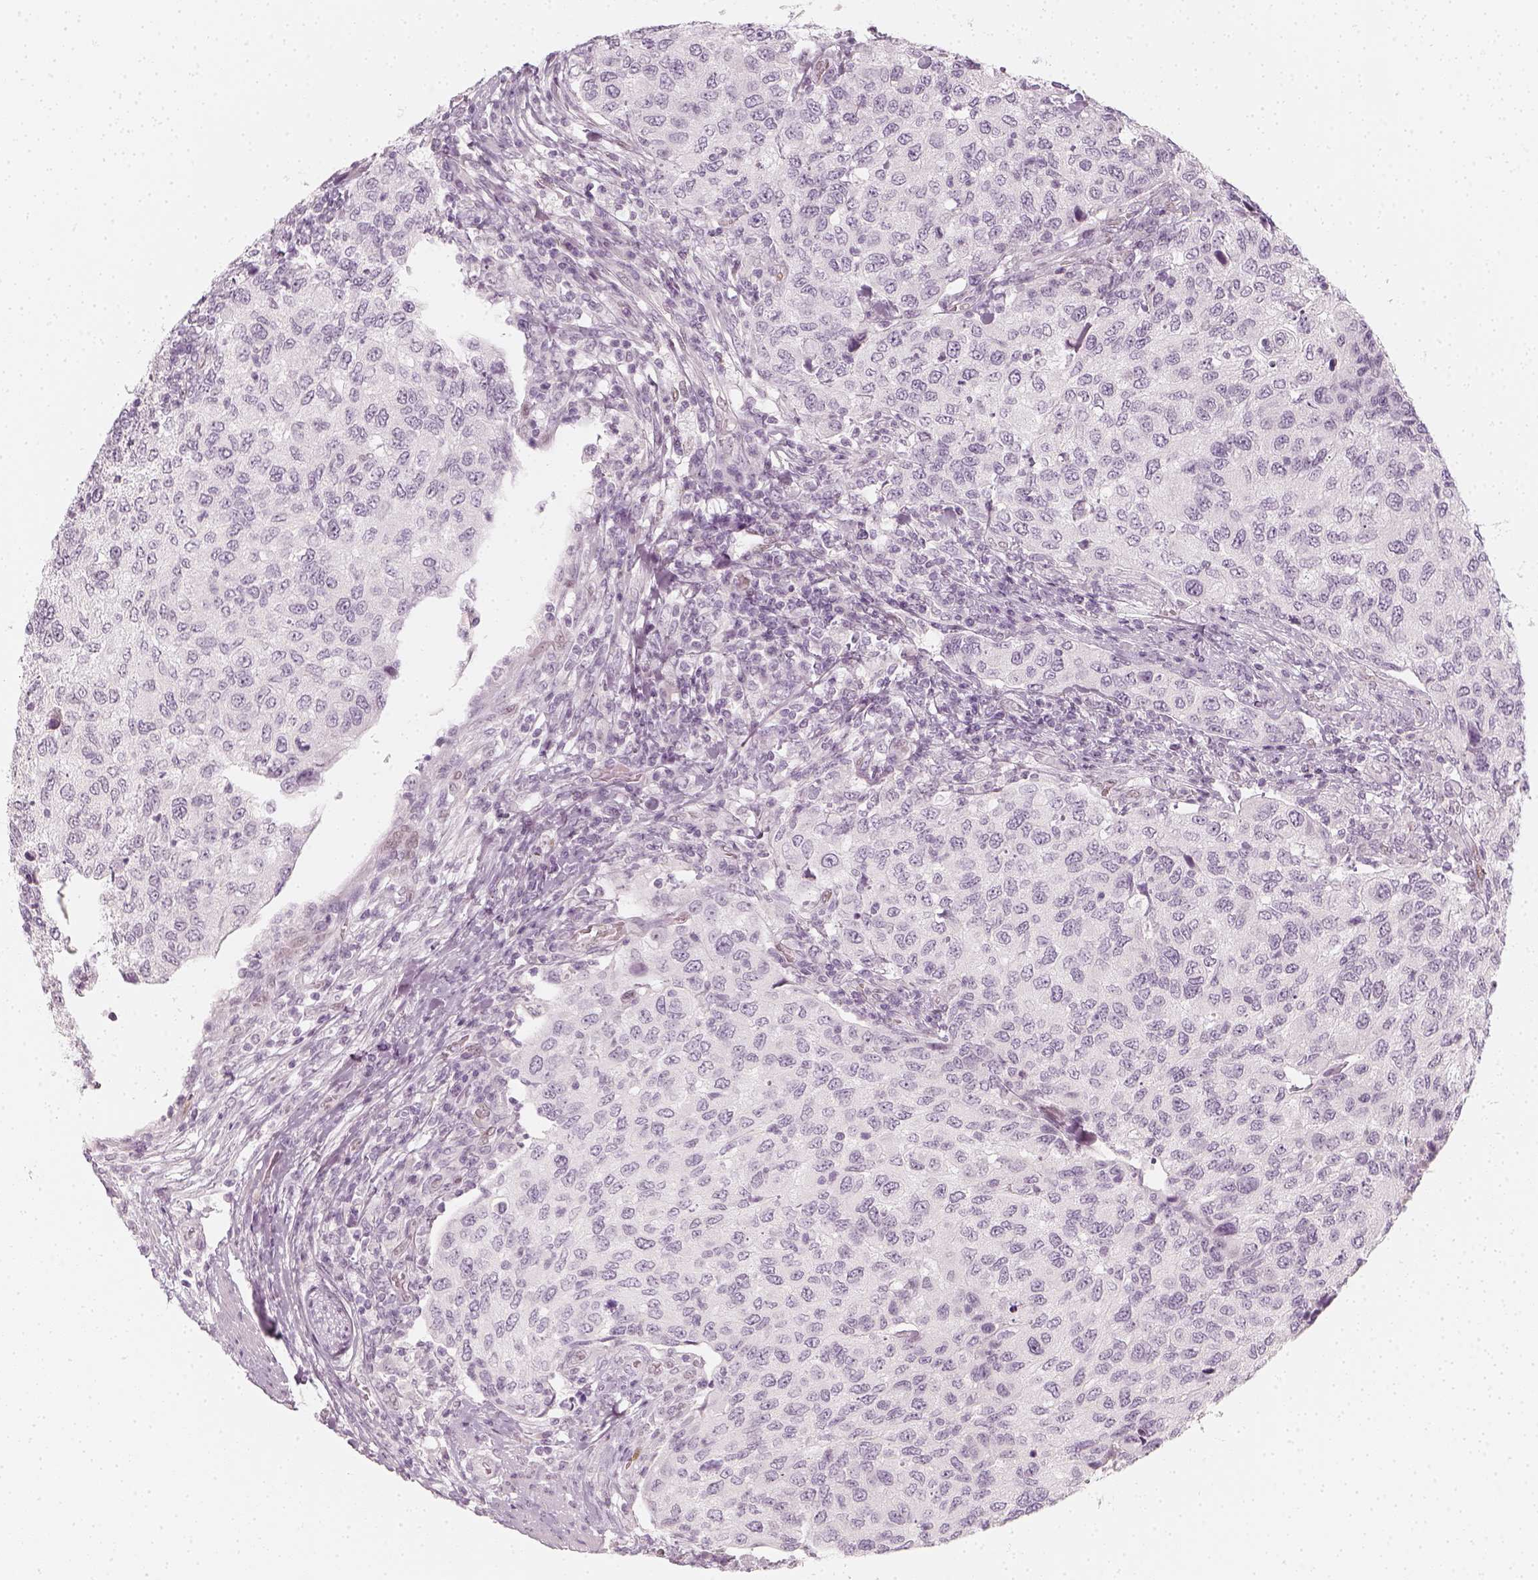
{"staining": {"intensity": "negative", "quantity": "none", "location": "none"}, "tissue": "urothelial cancer", "cell_type": "Tumor cells", "image_type": "cancer", "snomed": [{"axis": "morphology", "description": "Urothelial carcinoma, High grade"}, {"axis": "topography", "description": "Urinary bladder"}], "caption": "An immunohistochemistry photomicrograph of urothelial carcinoma (high-grade) is shown. There is no staining in tumor cells of urothelial carcinoma (high-grade).", "gene": "KRTAP2-1", "patient": {"sex": "female", "age": 78}}